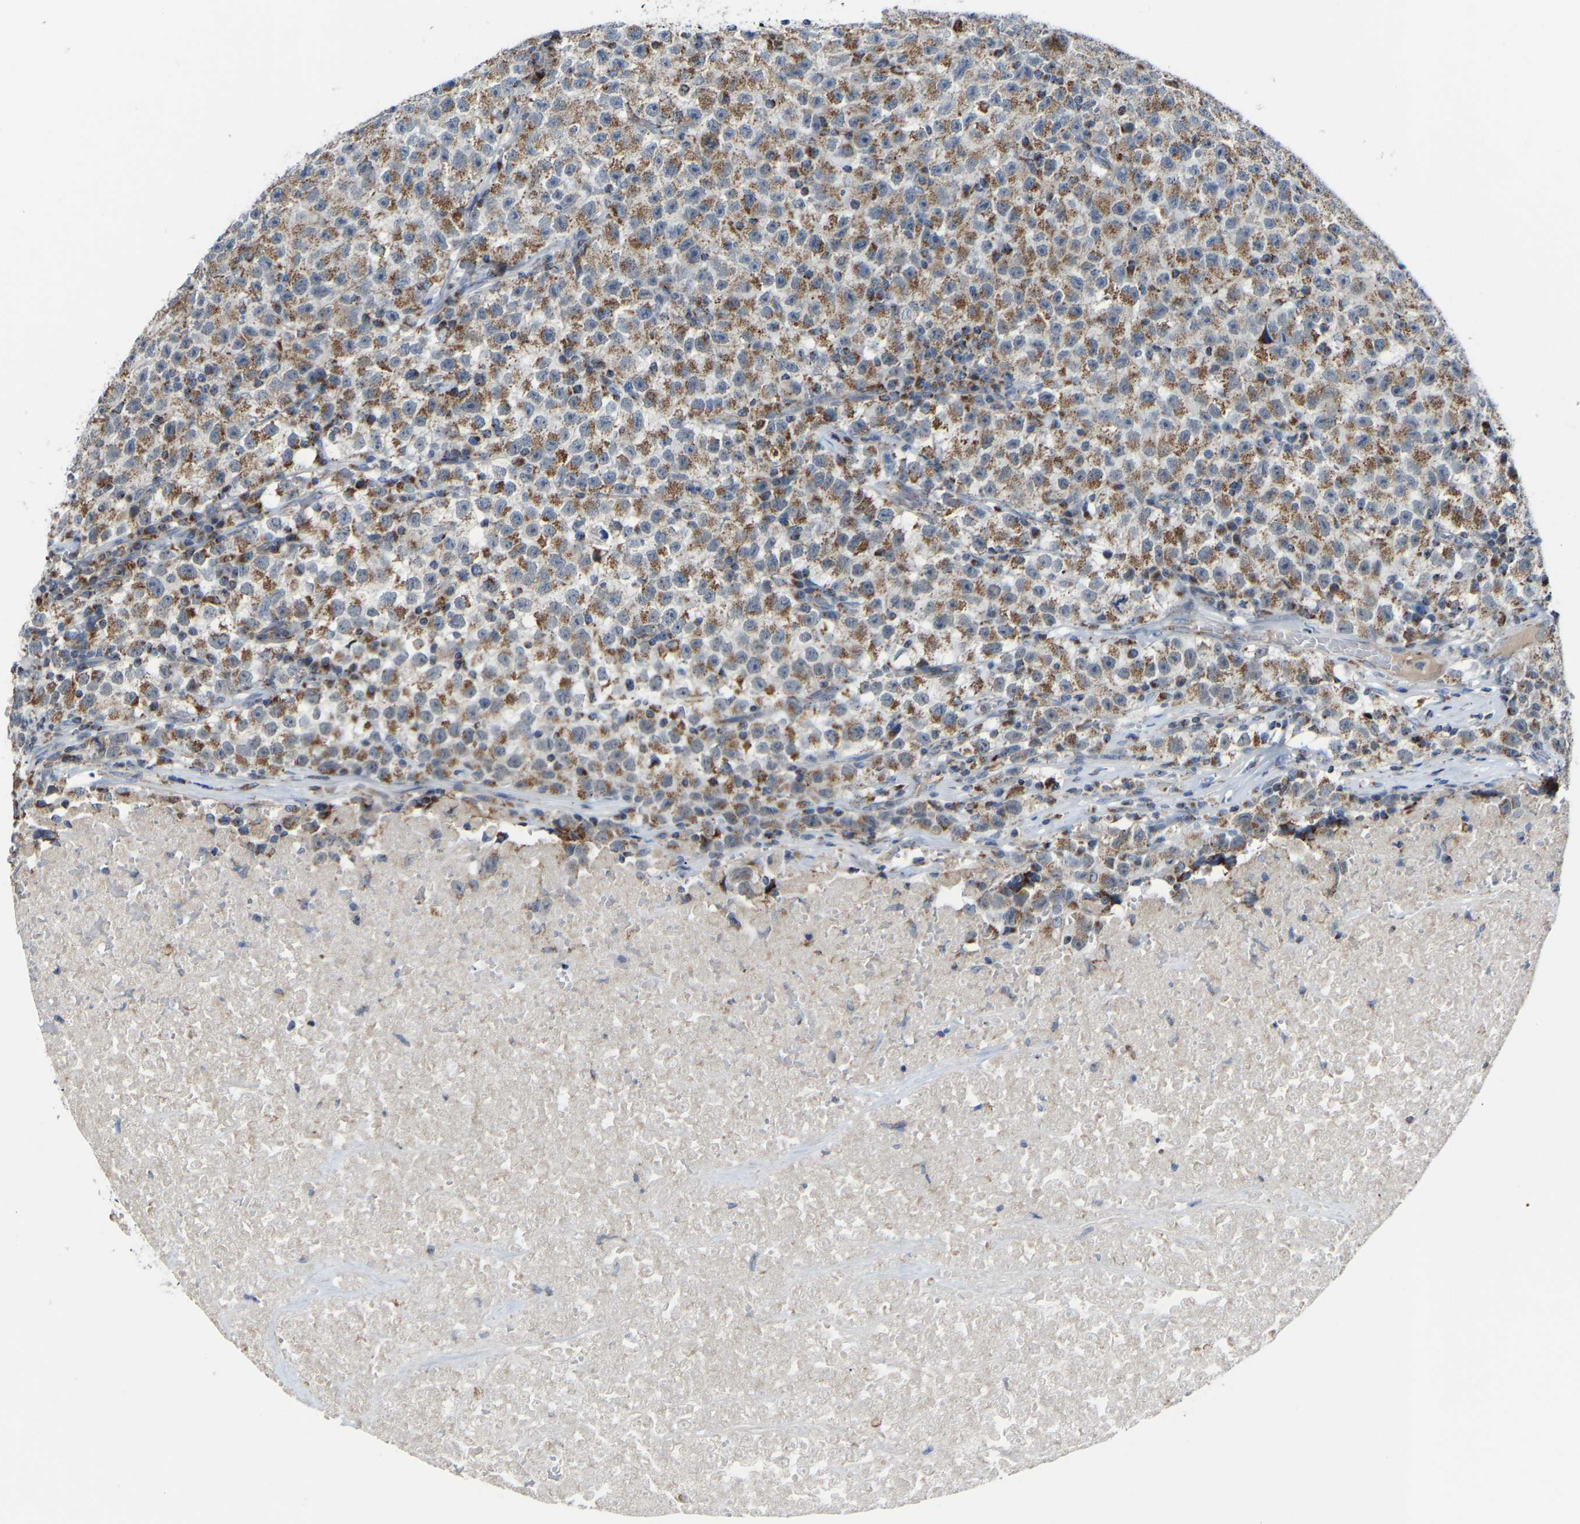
{"staining": {"intensity": "moderate", "quantity": ">75%", "location": "cytoplasmic/membranous"}, "tissue": "testis cancer", "cell_type": "Tumor cells", "image_type": "cancer", "snomed": [{"axis": "morphology", "description": "Seminoma, NOS"}, {"axis": "topography", "description": "Testis"}], "caption": "Protein analysis of seminoma (testis) tissue reveals moderate cytoplasmic/membranous positivity in about >75% of tumor cells. The staining was performed using DAB to visualize the protein expression in brown, while the nuclei were stained in blue with hematoxylin (Magnification: 20x).", "gene": "CANT1", "patient": {"sex": "male", "age": 22}}